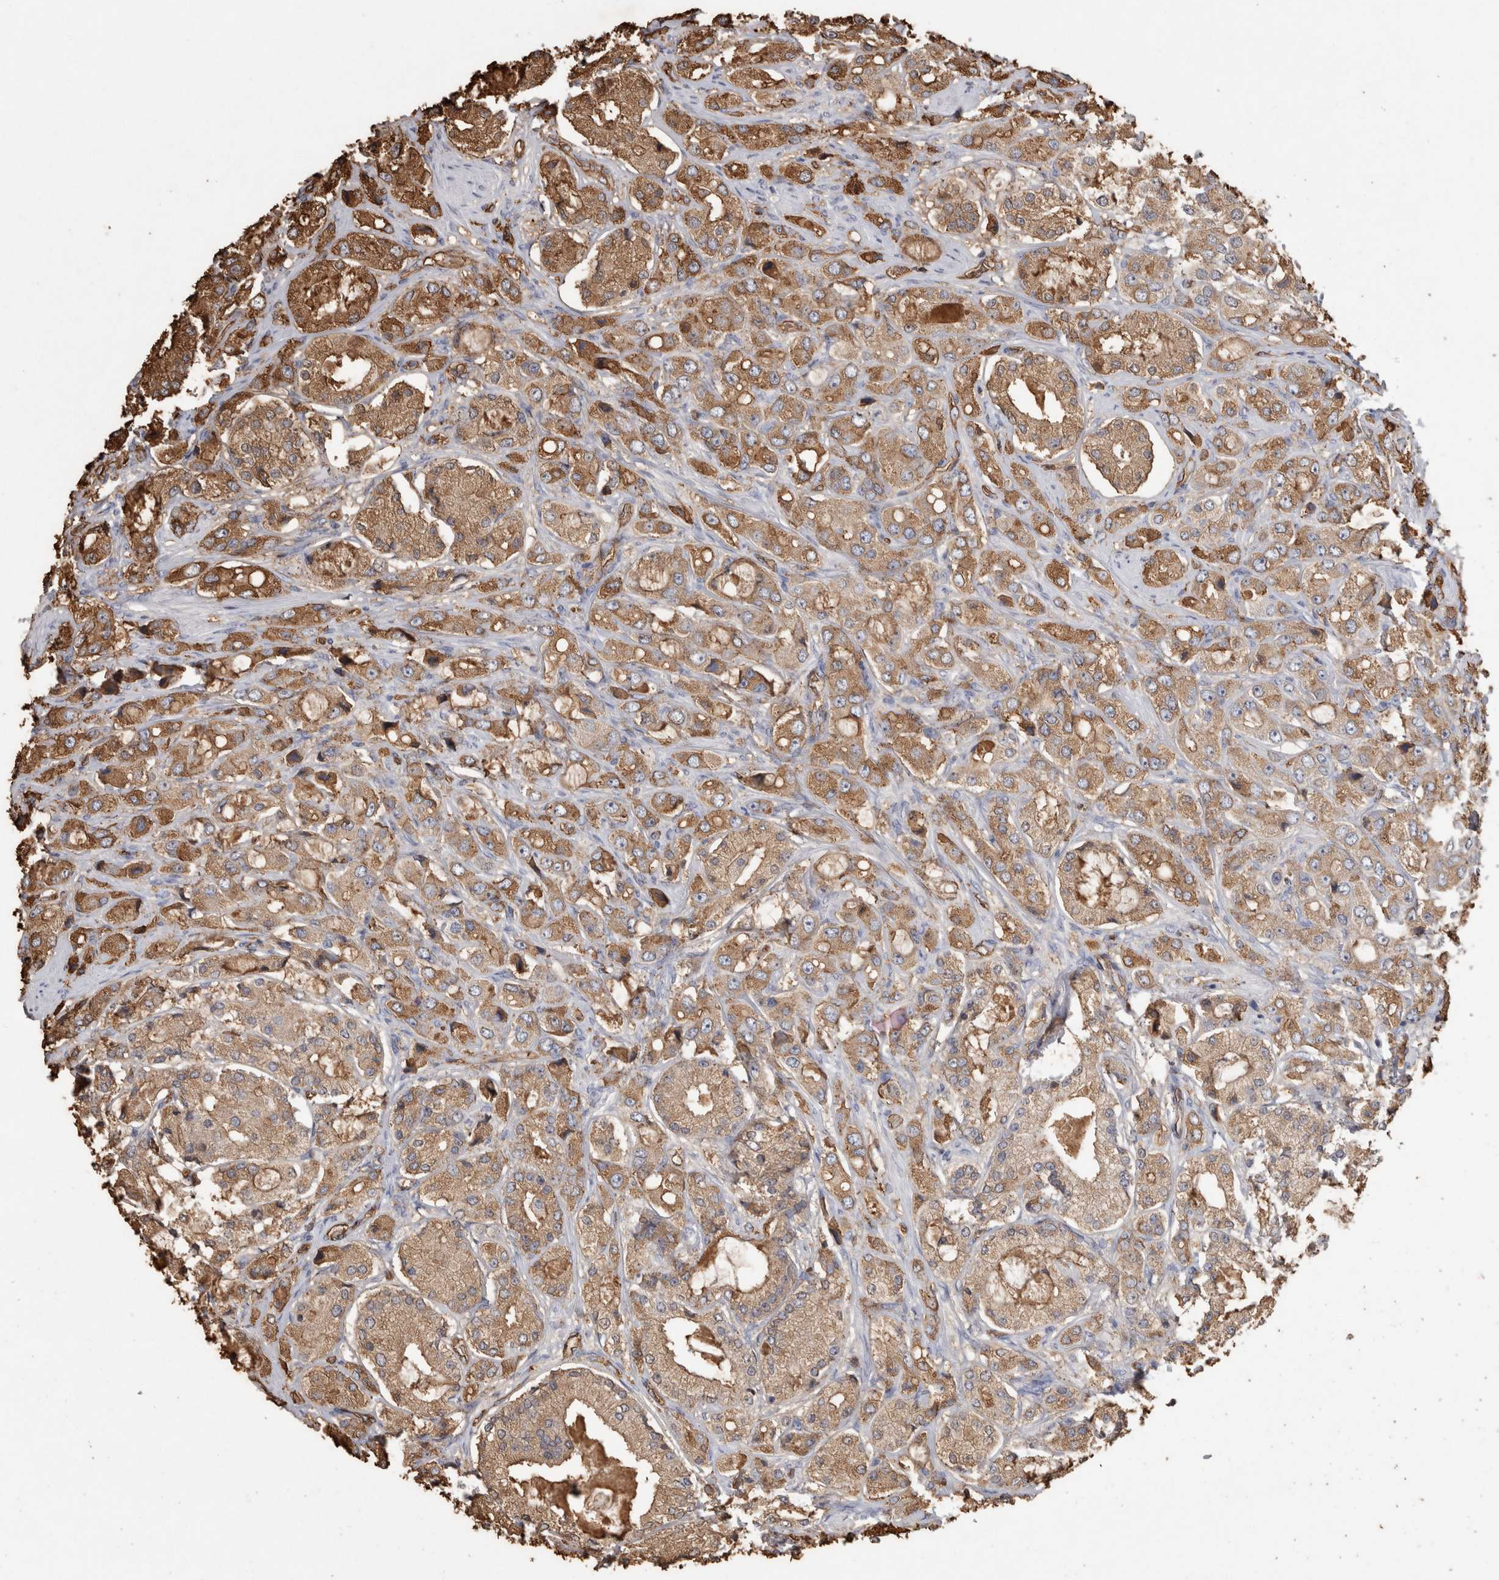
{"staining": {"intensity": "moderate", "quantity": ">75%", "location": "cytoplasmic/membranous"}, "tissue": "prostate cancer", "cell_type": "Tumor cells", "image_type": "cancer", "snomed": [{"axis": "morphology", "description": "Adenocarcinoma, High grade"}, {"axis": "topography", "description": "Prostate"}], "caption": "Protein expression analysis of human adenocarcinoma (high-grade) (prostate) reveals moderate cytoplasmic/membranous positivity in about >75% of tumor cells.", "gene": "IL17RC", "patient": {"sex": "male", "age": 65}}